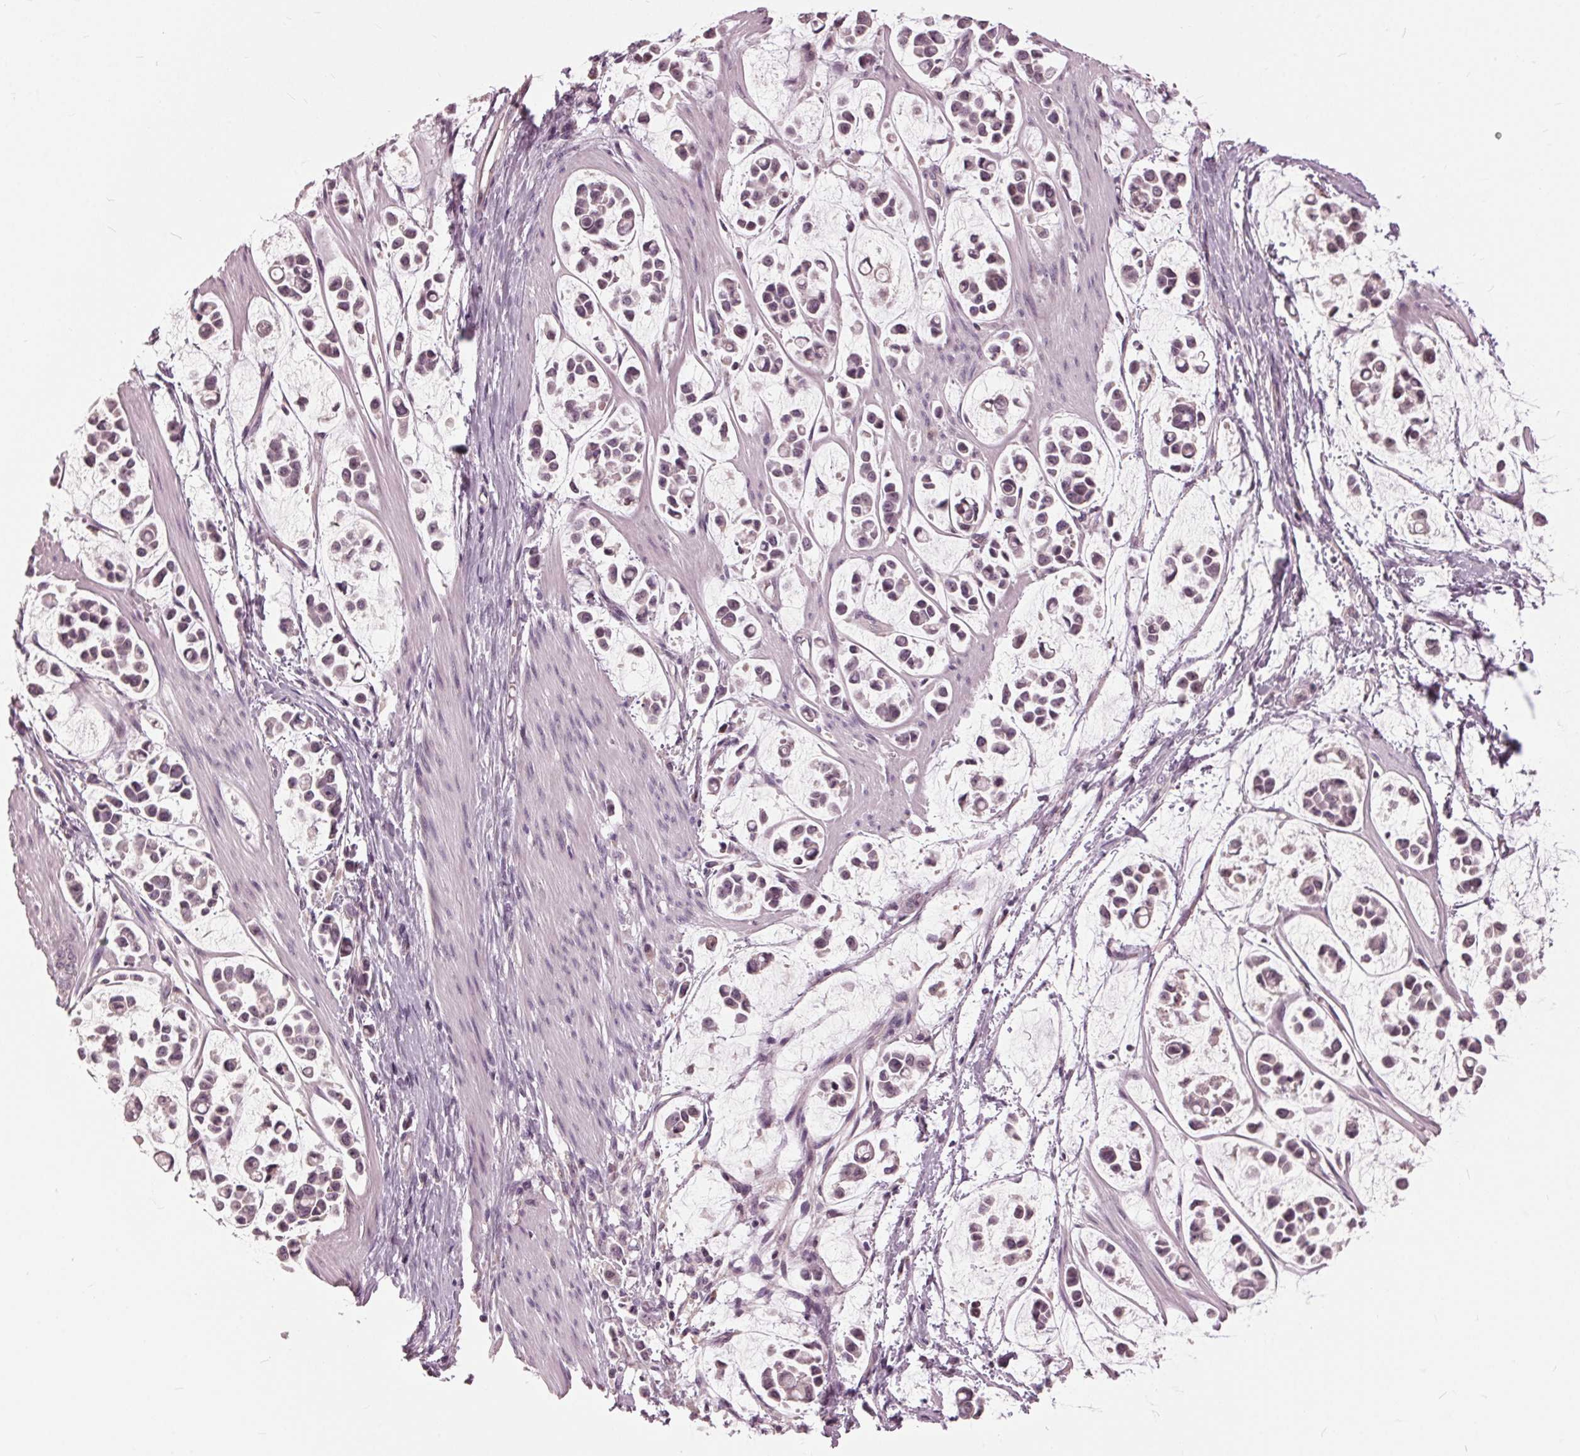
{"staining": {"intensity": "negative", "quantity": "none", "location": "none"}, "tissue": "stomach cancer", "cell_type": "Tumor cells", "image_type": "cancer", "snomed": [{"axis": "morphology", "description": "Adenocarcinoma, NOS"}, {"axis": "topography", "description": "Stomach"}], "caption": "Tumor cells are negative for brown protein staining in stomach cancer.", "gene": "SIGLEC6", "patient": {"sex": "male", "age": 82}}